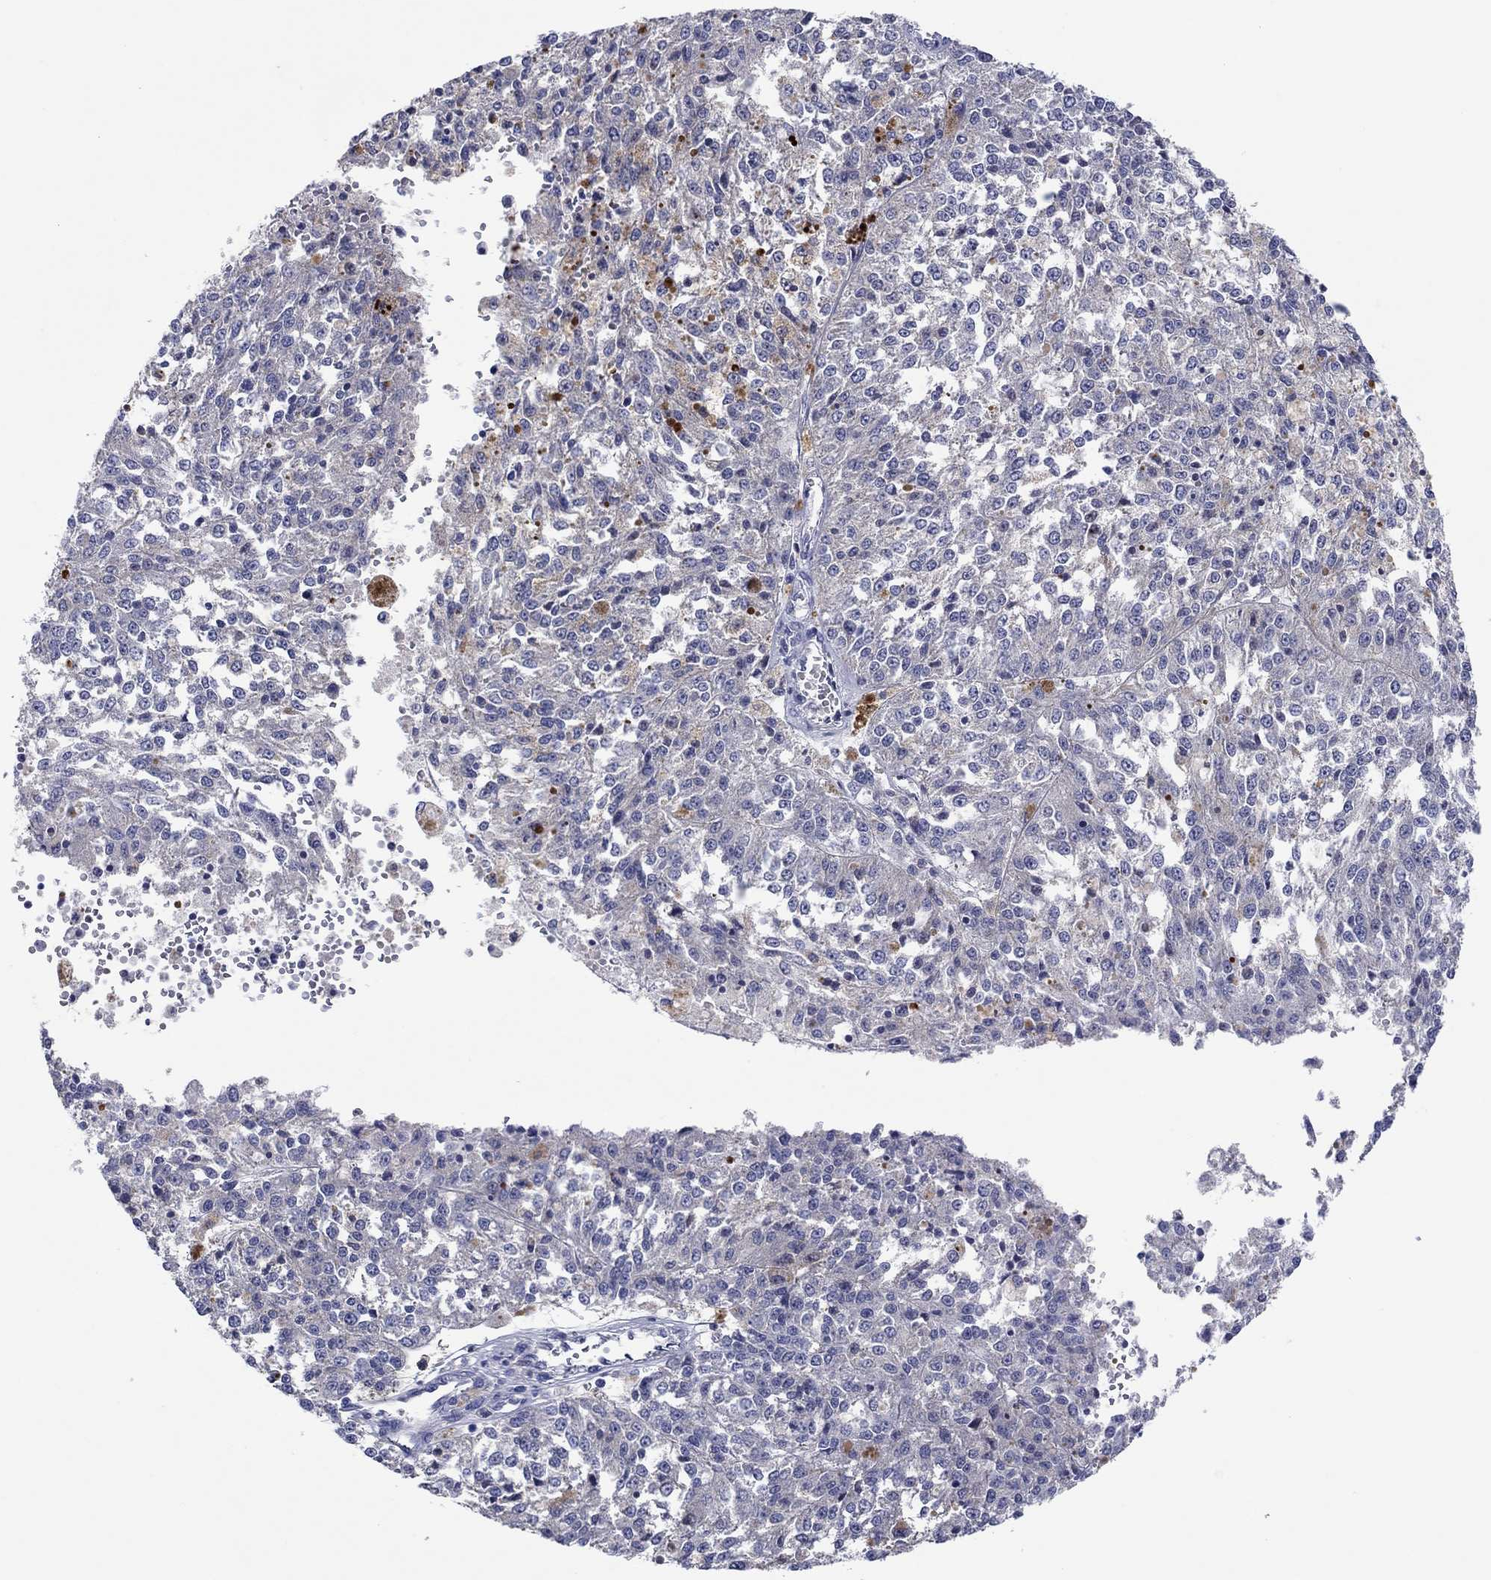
{"staining": {"intensity": "weak", "quantity": "<25%", "location": "cytoplasmic/membranous"}, "tissue": "melanoma", "cell_type": "Tumor cells", "image_type": "cancer", "snomed": [{"axis": "morphology", "description": "Malignant melanoma, Metastatic site"}, {"axis": "topography", "description": "Lymph node"}], "caption": "Micrograph shows no protein positivity in tumor cells of malignant melanoma (metastatic site) tissue.", "gene": "HDC", "patient": {"sex": "female", "age": 64}}